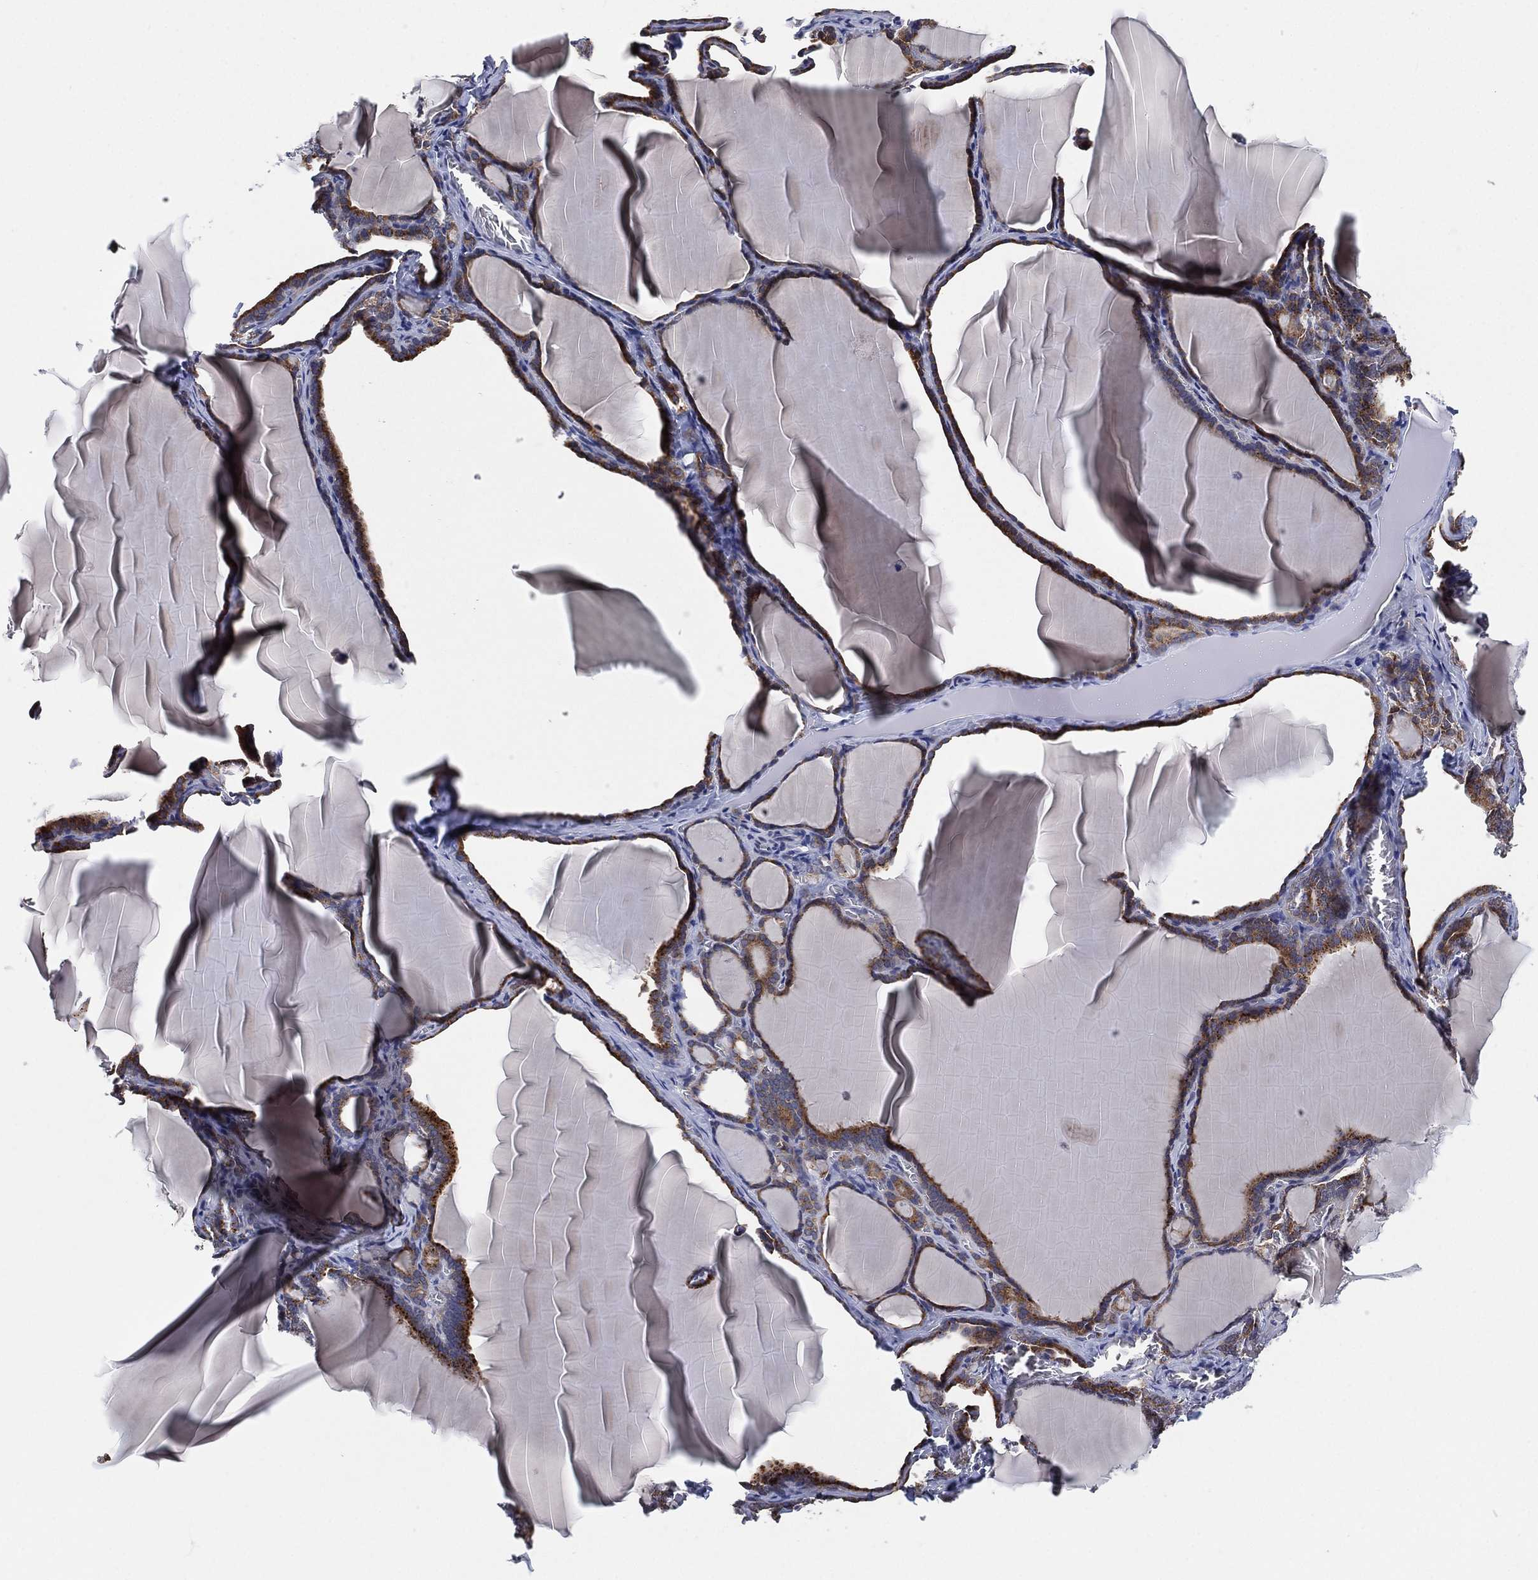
{"staining": {"intensity": "moderate", "quantity": "25%-75%", "location": "cytoplasmic/membranous"}, "tissue": "thyroid gland", "cell_type": "Glandular cells", "image_type": "normal", "snomed": [{"axis": "morphology", "description": "Normal tissue, NOS"}, {"axis": "morphology", "description": "Hyperplasia, NOS"}, {"axis": "topography", "description": "Thyroid gland"}], "caption": "Moderate cytoplasmic/membranous protein positivity is appreciated in approximately 25%-75% of glandular cells in thyroid gland.", "gene": "SELENOO", "patient": {"sex": "female", "age": 27}}